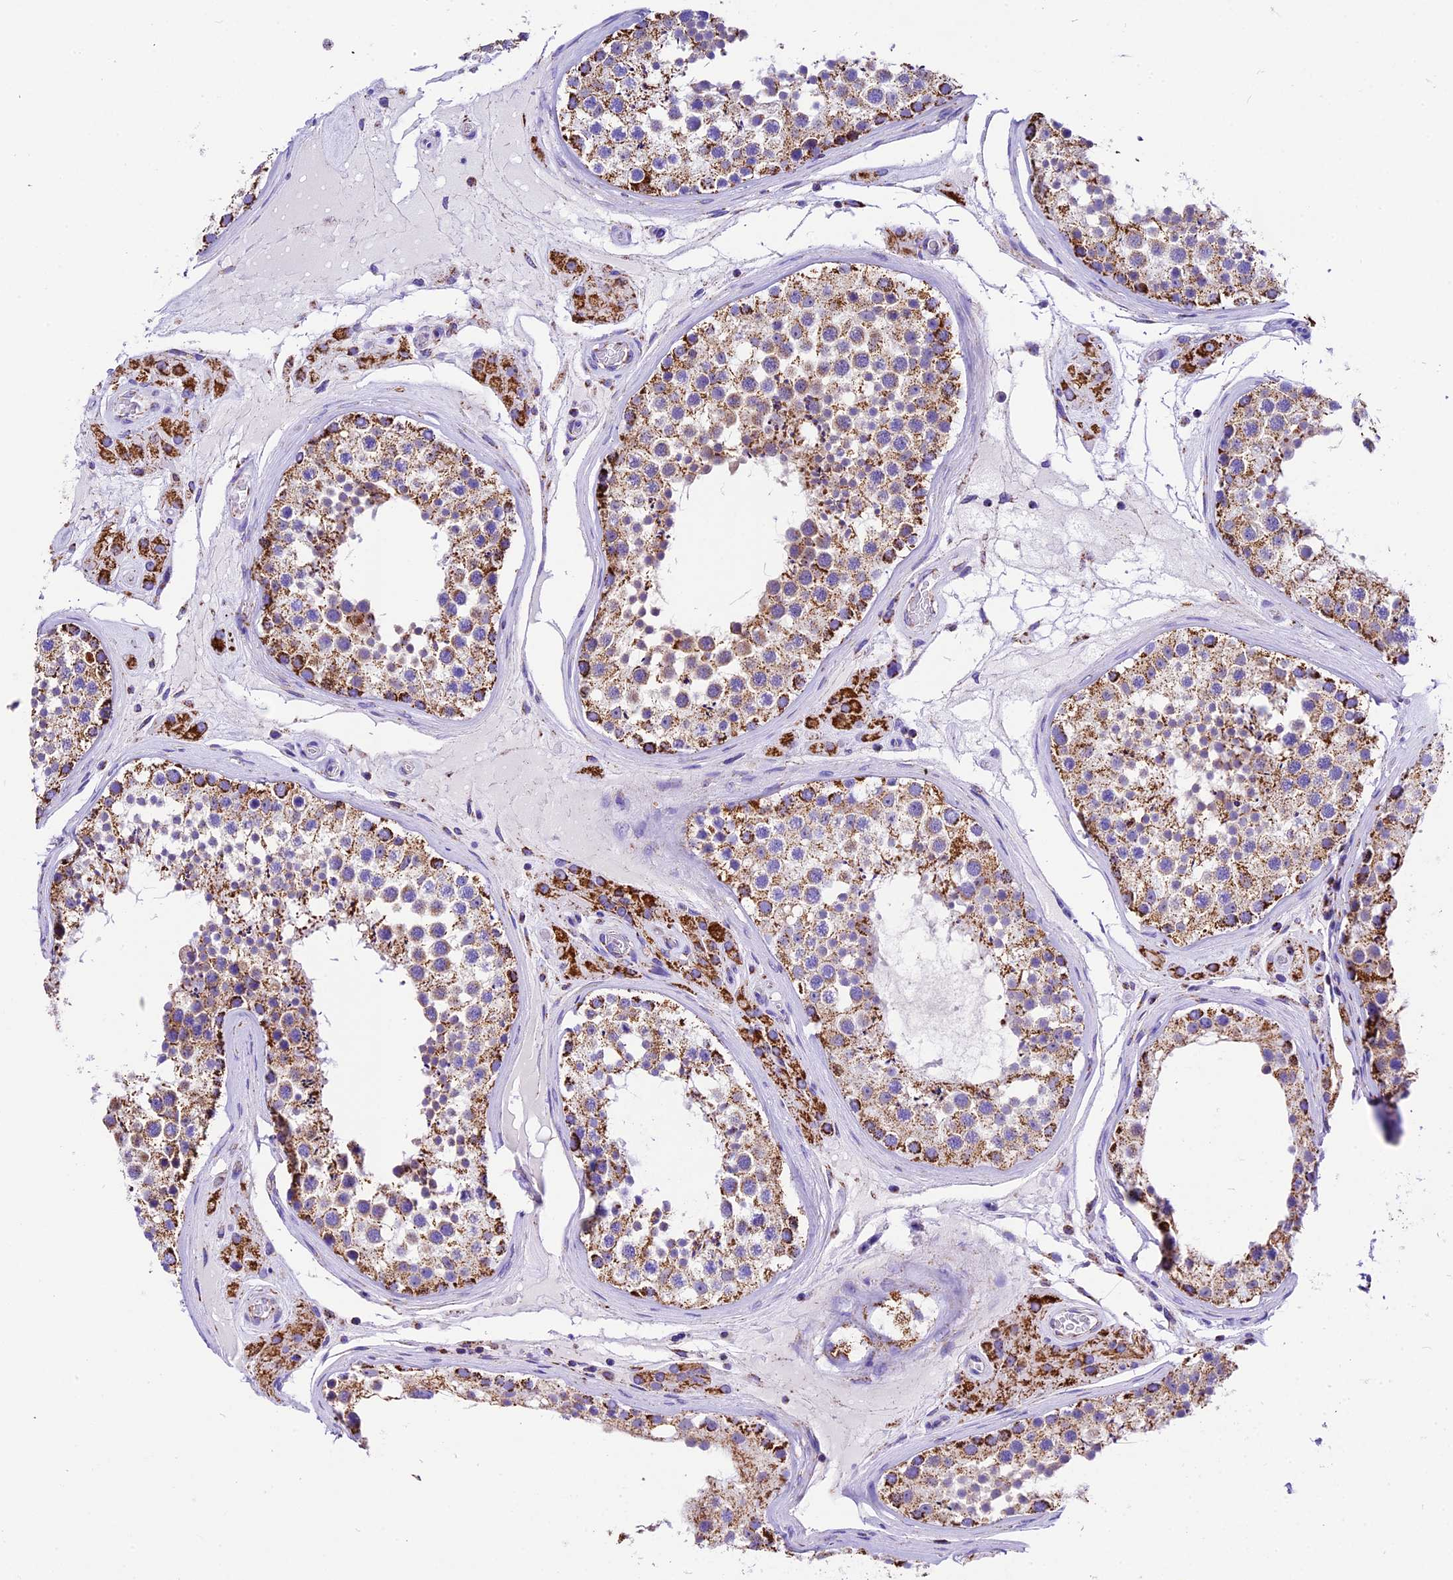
{"staining": {"intensity": "strong", "quantity": "25%-75%", "location": "cytoplasmic/membranous"}, "tissue": "testis", "cell_type": "Cells in seminiferous ducts", "image_type": "normal", "snomed": [{"axis": "morphology", "description": "Normal tissue, NOS"}, {"axis": "topography", "description": "Testis"}], "caption": "A brown stain labels strong cytoplasmic/membranous staining of a protein in cells in seminiferous ducts of benign human testis. The protein is stained brown, and the nuclei are stained in blue (DAB (3,3'-diaminobenzidine) IHC with brightfield microscopy, high magnification).", "gene": "DCAF5", "patient": {"sex": "male", "age": 46}}